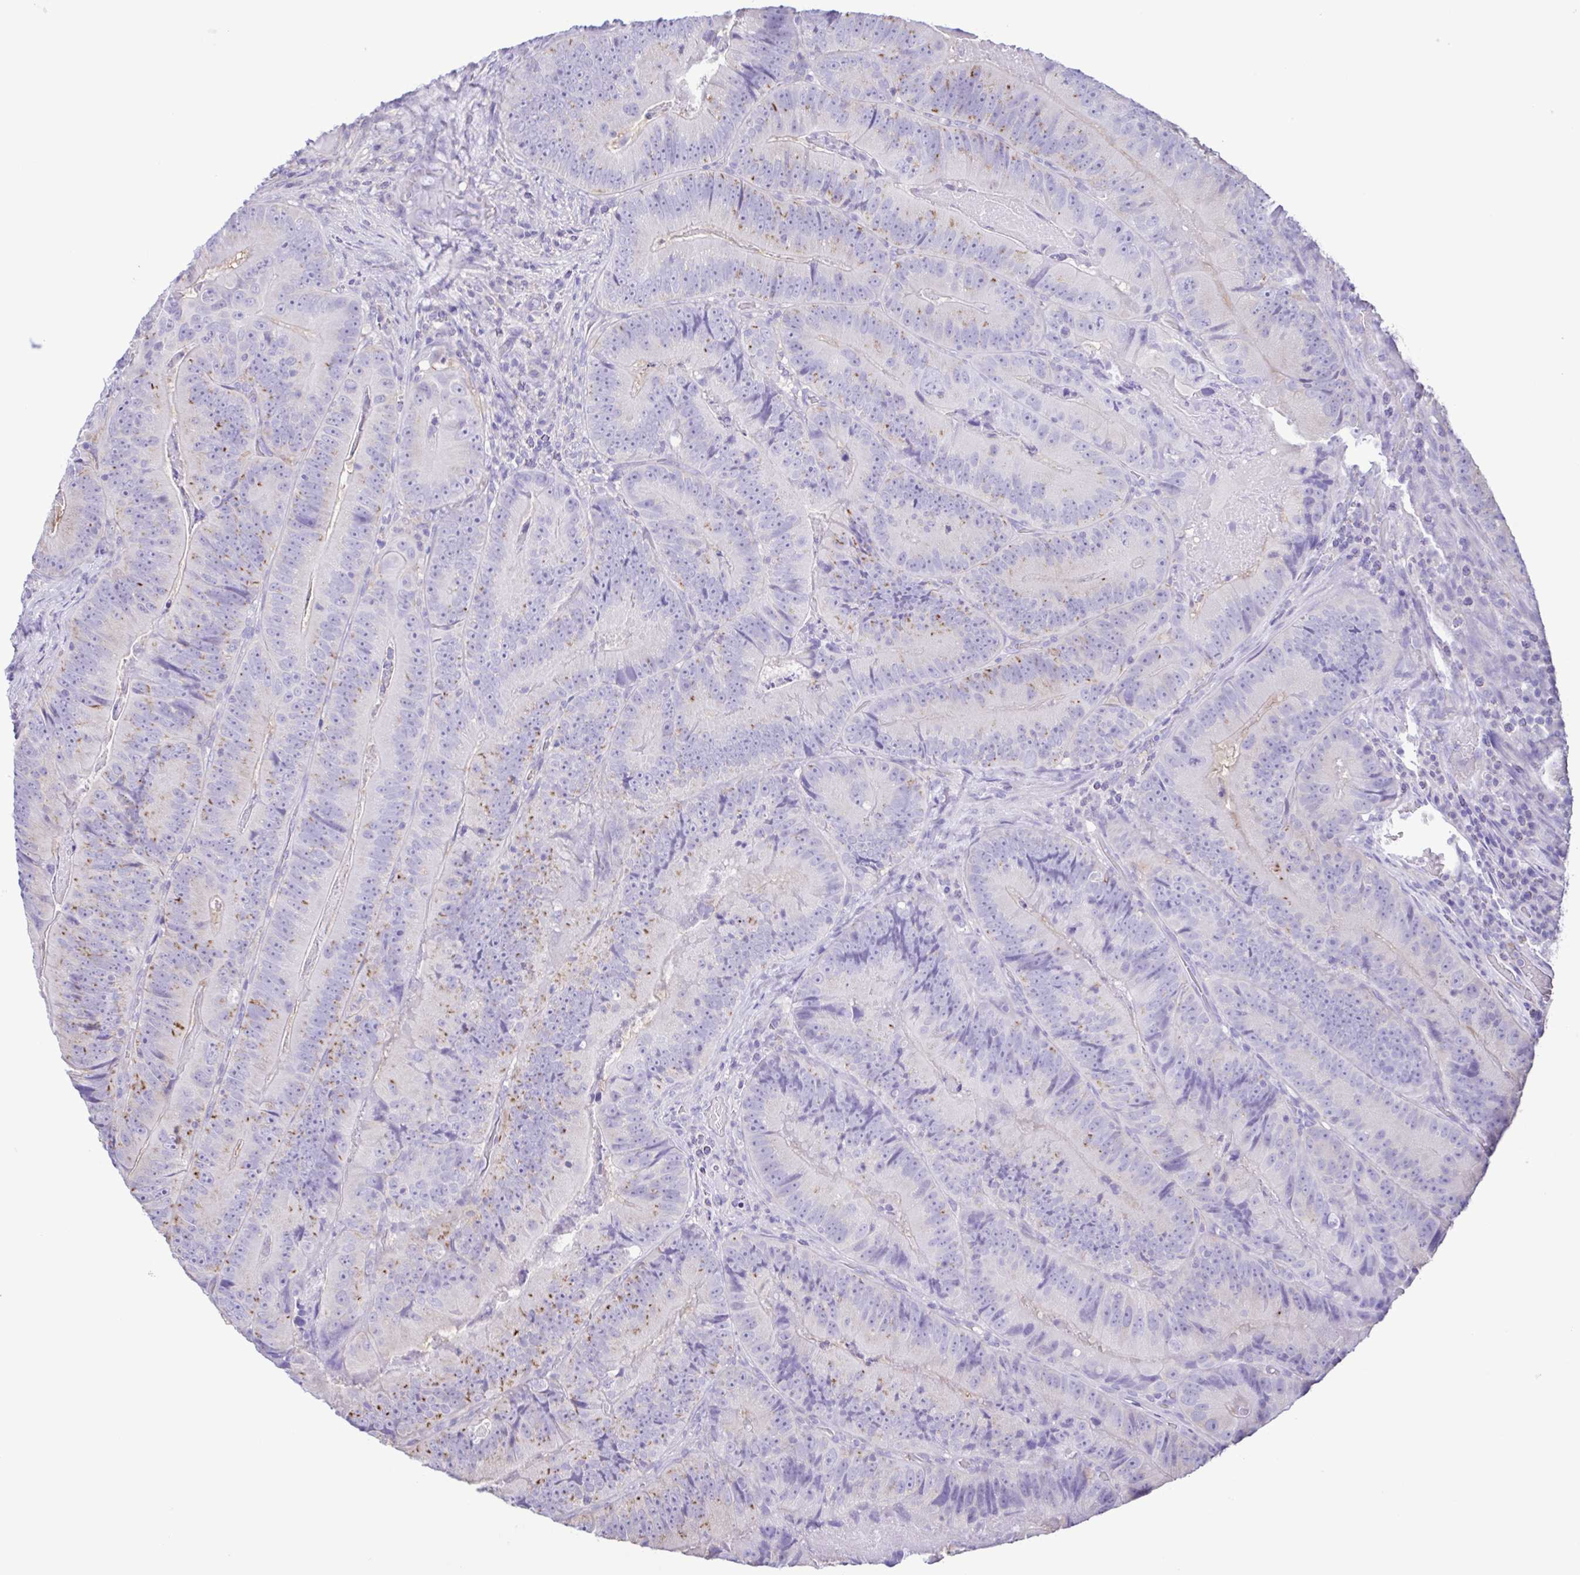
{"staining": {"intensity": "weak", "quantity": "<25%", "location": "cytoplasmic/membranous"}, "tissue": "colorectal cancer", "cell_type": "Tumor cells", "image_type": "cancer", "snomed": [{"axis": "morphology", "description": "Adenocarcinoma, NOS"}, {"axis": "topography", "description": "Colon"}], "caption": "Immunohistochemical staining of adenocarcinoma (colorectal) displays no significant expression in tumor cells.", "gene": "CYP17A1", "patient": {"sex": "female", "age": 86}}